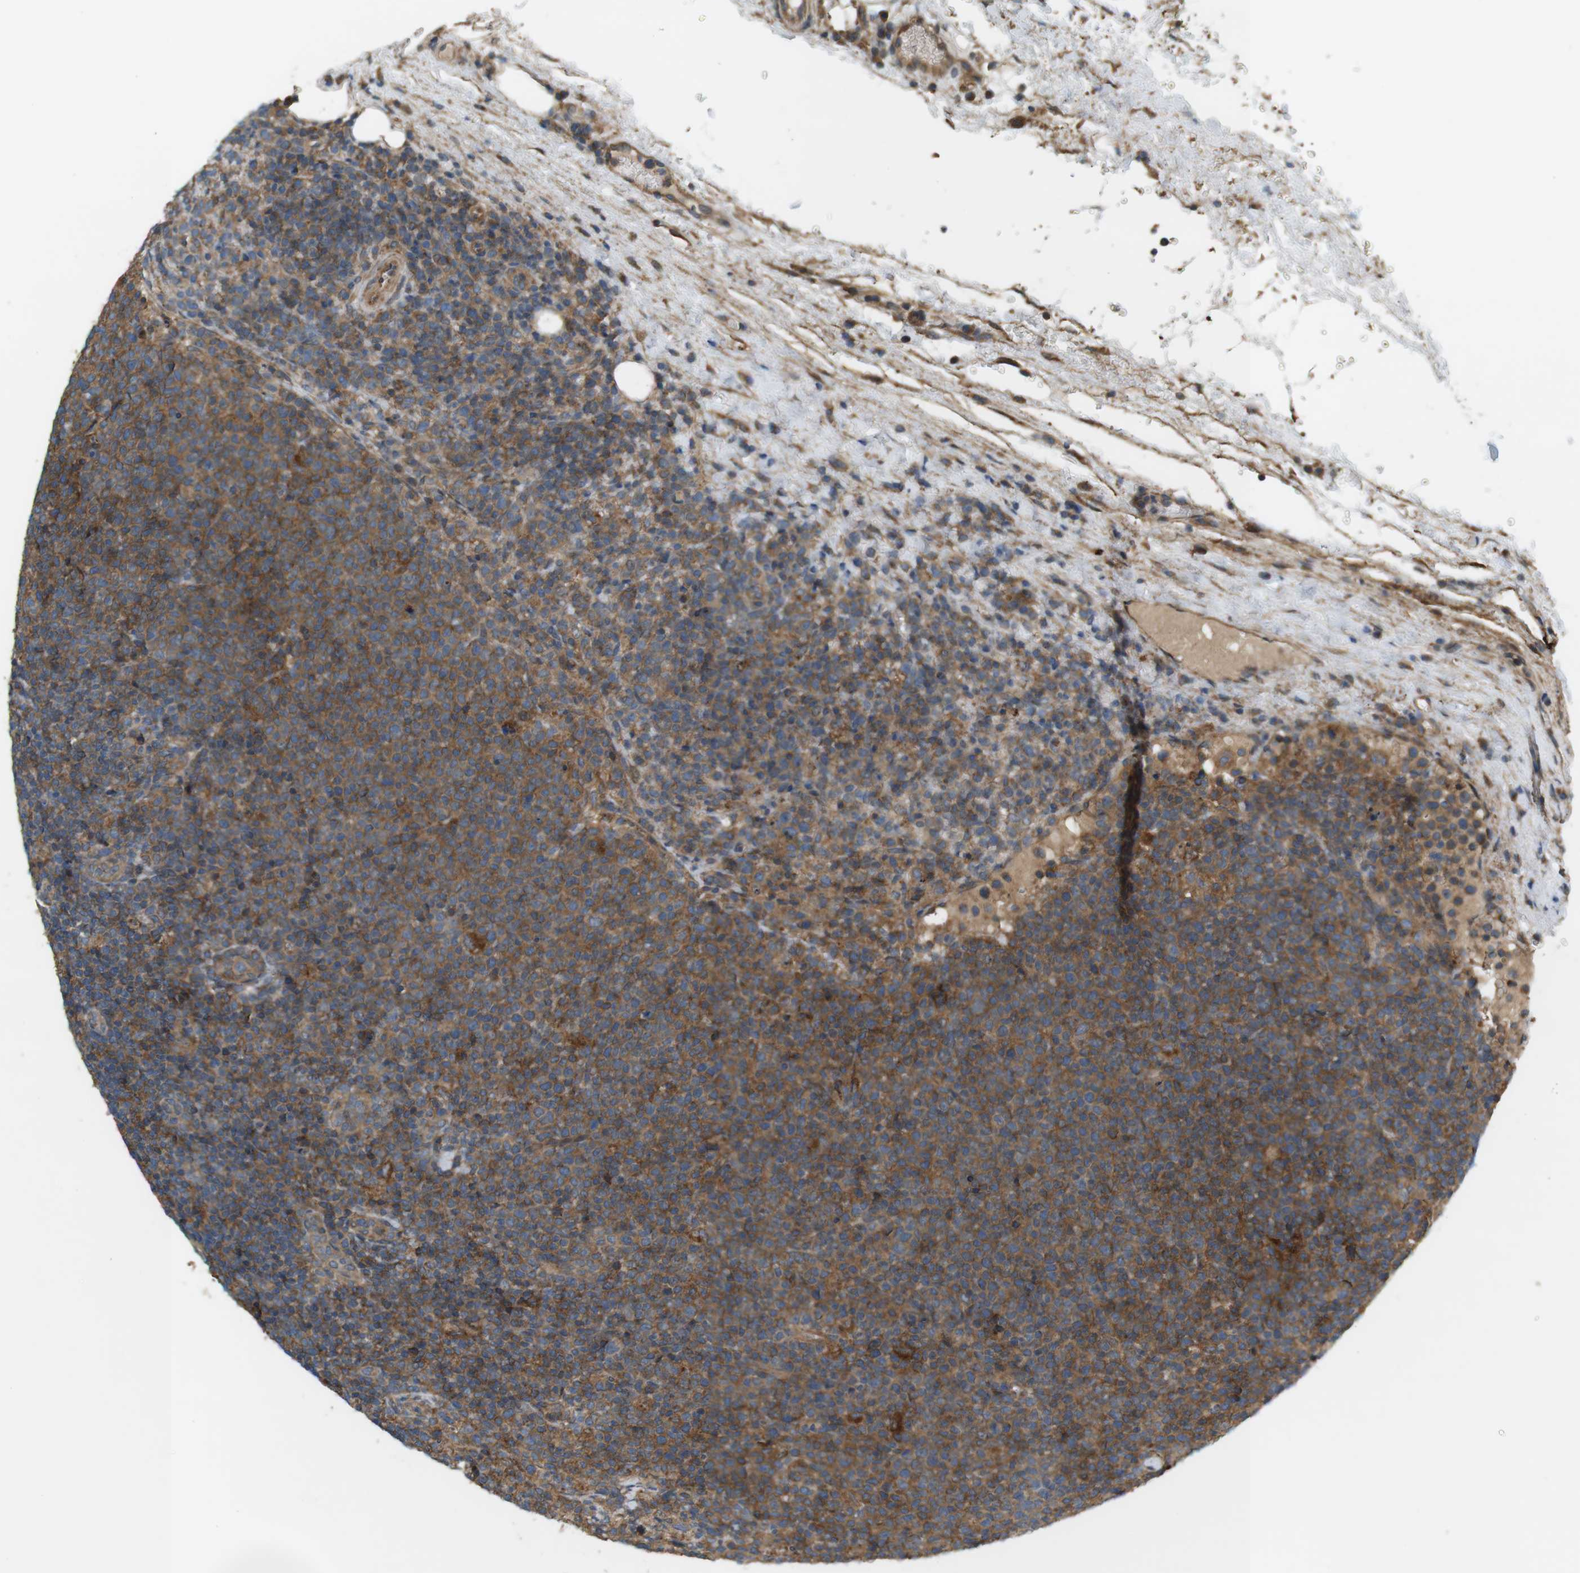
{"staining": {"intensity": "moderate", "quantity": ">75%", "location": "cytoplasmic/membranous"}, "tissue": "lymphoma", "cell_type": "Tumor cells", "image_type": "cancer", "snomed": [{"axis": "morphology", "description": "Malignant lymphoma, non-Hodgkin's type, High grade"}, {"axis": "topography", "description": "Lymph node"}], "caption": "About >75% of tumor cells in lymphoma exhibit moderate cytoplasmic/membranous protein positivity as visualized by brown immunohistochemical staining.", "gene": "DDAH2", "patient": {"sex": "male", "age": 61}}